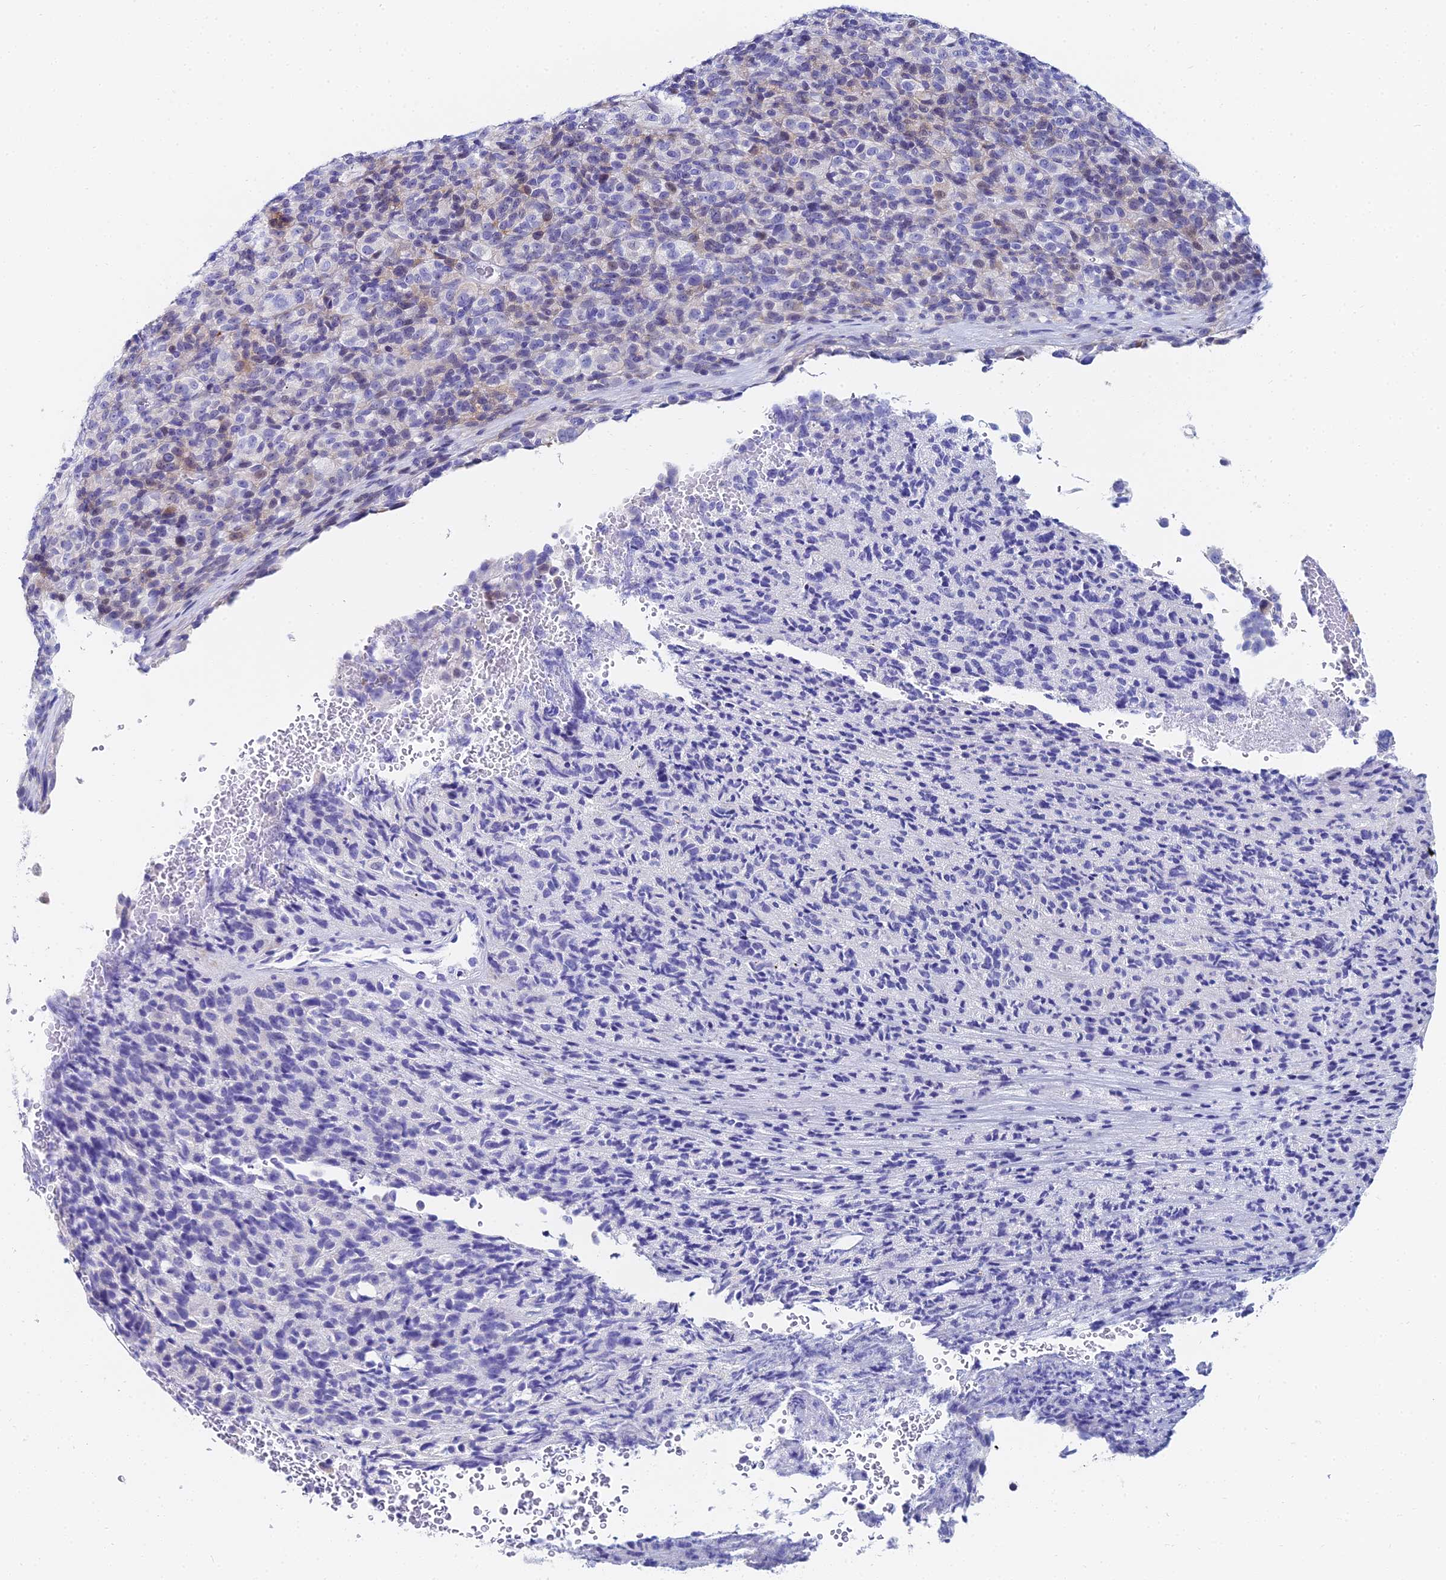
{"staining": {"intensity": "weak", "quantity": "<25%", "location": "cytoplasmic/membranous"}, "tissue": "melanoma", "cell_type": "Tumor cells", "image_type": "cancer", "snomed": [{"axis": "morphology", "description": "Malignant melanoma, Metastatic site"}, {"axis": "topography", "description": "Brain"}], "caption": "An image of human malignant melanoma (metastatic site) is negative for staining in tumor cells.", "gene": "HSPA1L", "patient": {"sex": "female", "age": 56}}